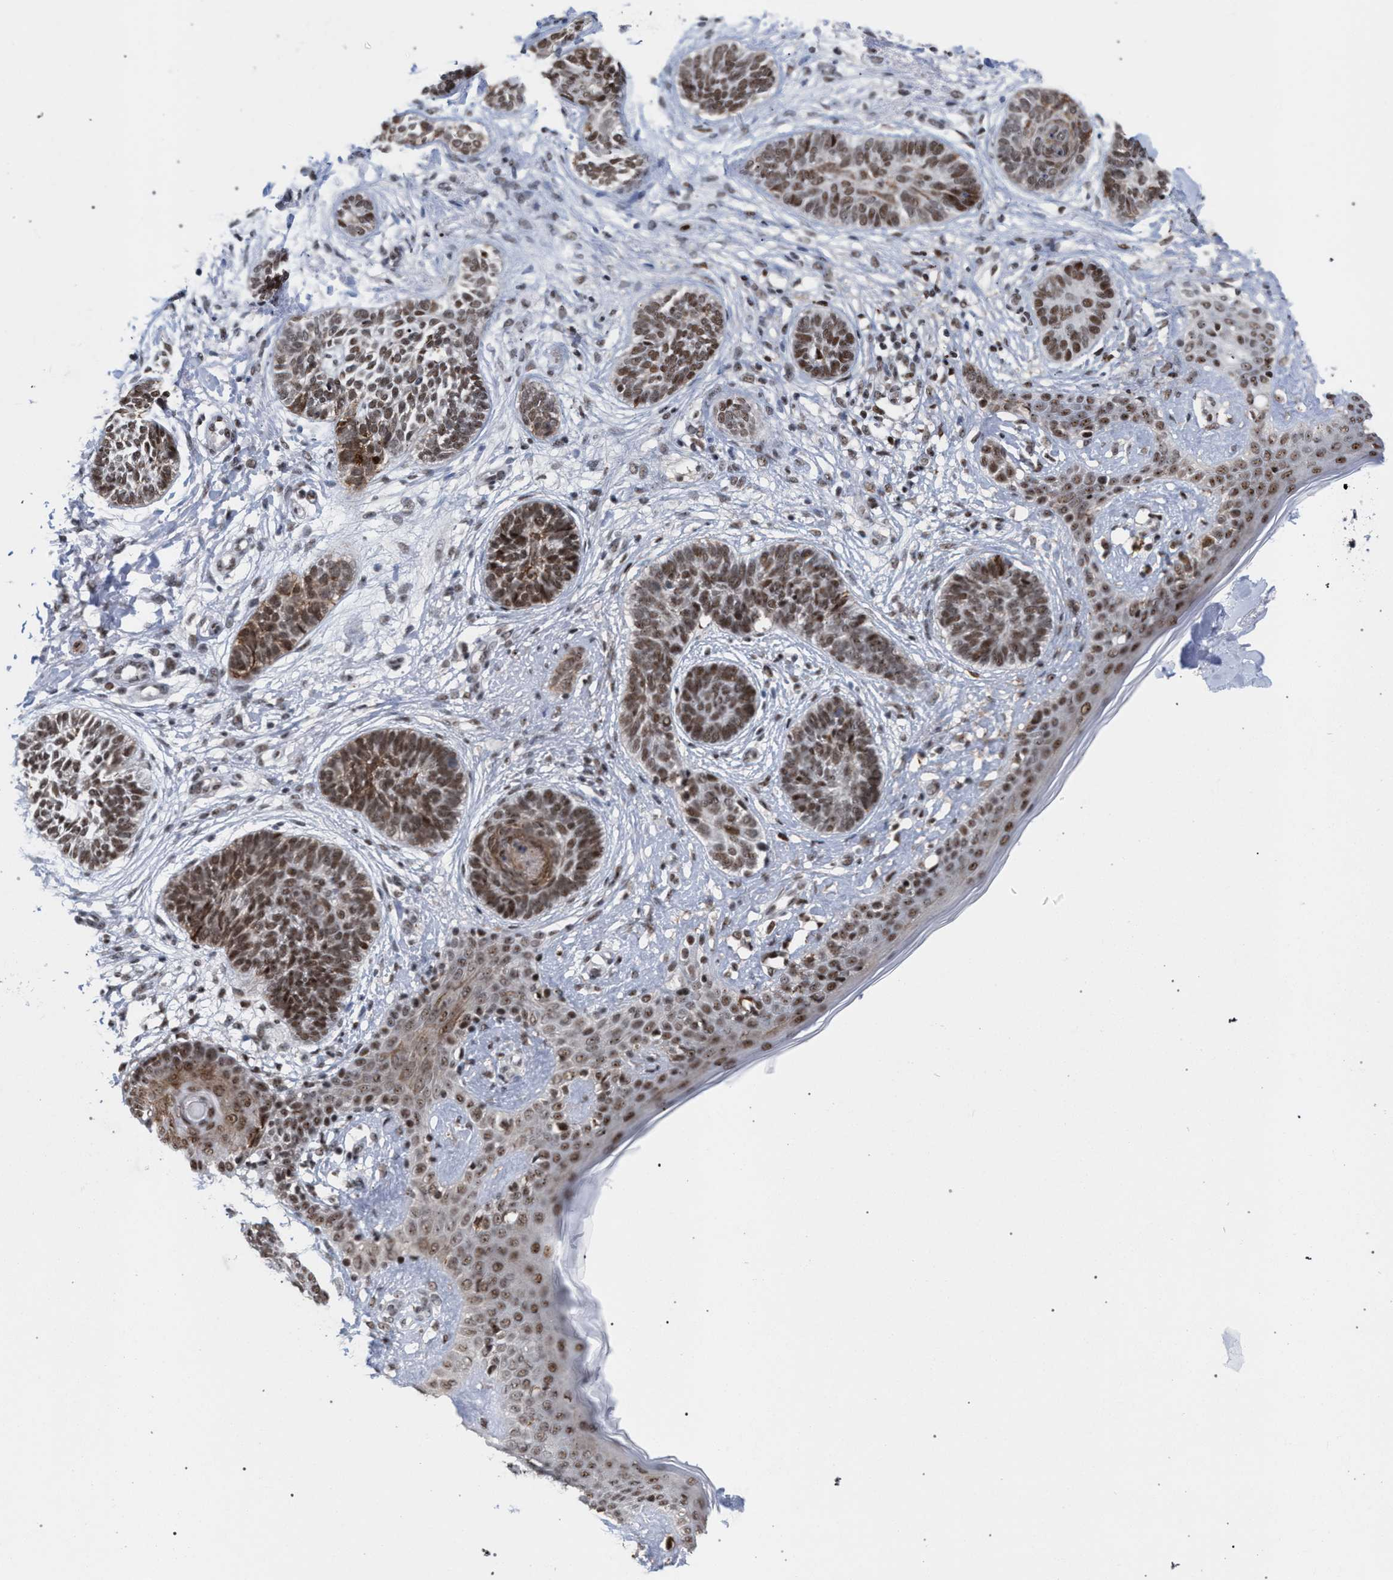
{"staining": {"intensity": "moderate", "quantity": ">75%", "location": "nuclear"}, "tissue": "skin cancer", "cell_type": "Tumor cells", "image_type": "cancer", "snomed": [{"axis": "morphology", "description": "Normal tissue, NOS"}, {"axis": "morphology", "description": "Basal cell carcinoma"}, {"axis": "topography", "description": "Skin"}], "caption": "Skin basal cell carcinoma stained with immunohistochemistry exhibits moderate nuclear expression in approximately >75% of tumor cells.", "gene": "SCAF4", "patient": {"sex": "male", "age": 63}}